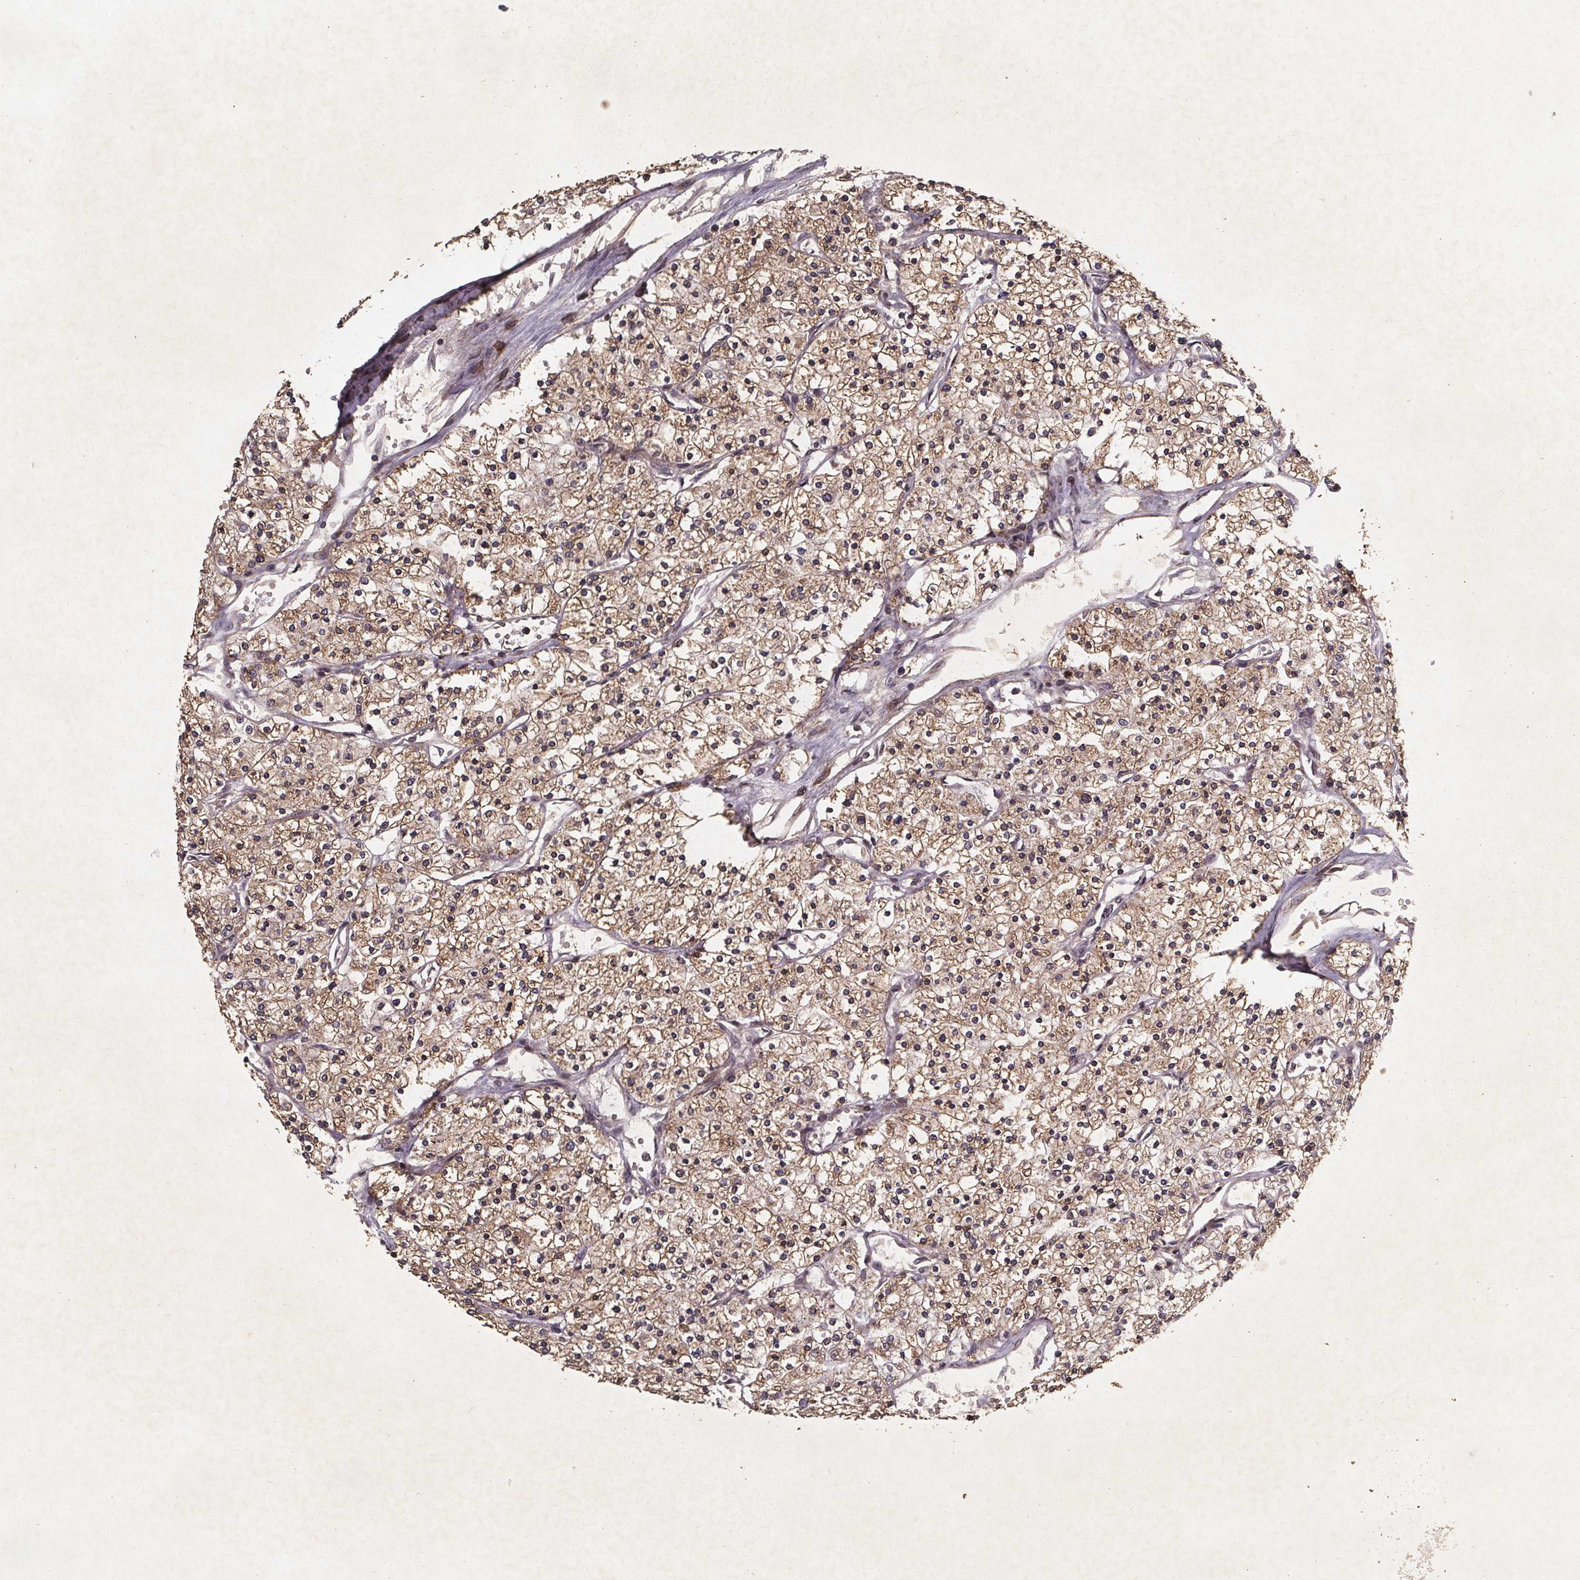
{"staining": {"intensity": "moderate", "quantity": ">75%", "location": "cytoplasmic/membranous"}, "tissue": "renal cancer", "cell_type": "Tumor cells", "image_type": "cancer", "snomed": [{"axis": "morphology", "description": "Adenocarcinoma, NOS"}, {"axis": "topography", "description": "Kidney"}], "caption": "Renal cancer stained with a brown dye displays moderate cytoplasmic/membranous positive expression in approximately >75% of tumor cells.", "gene": "PIERCE2", "patient": {"sex": "male", "age": 80}}